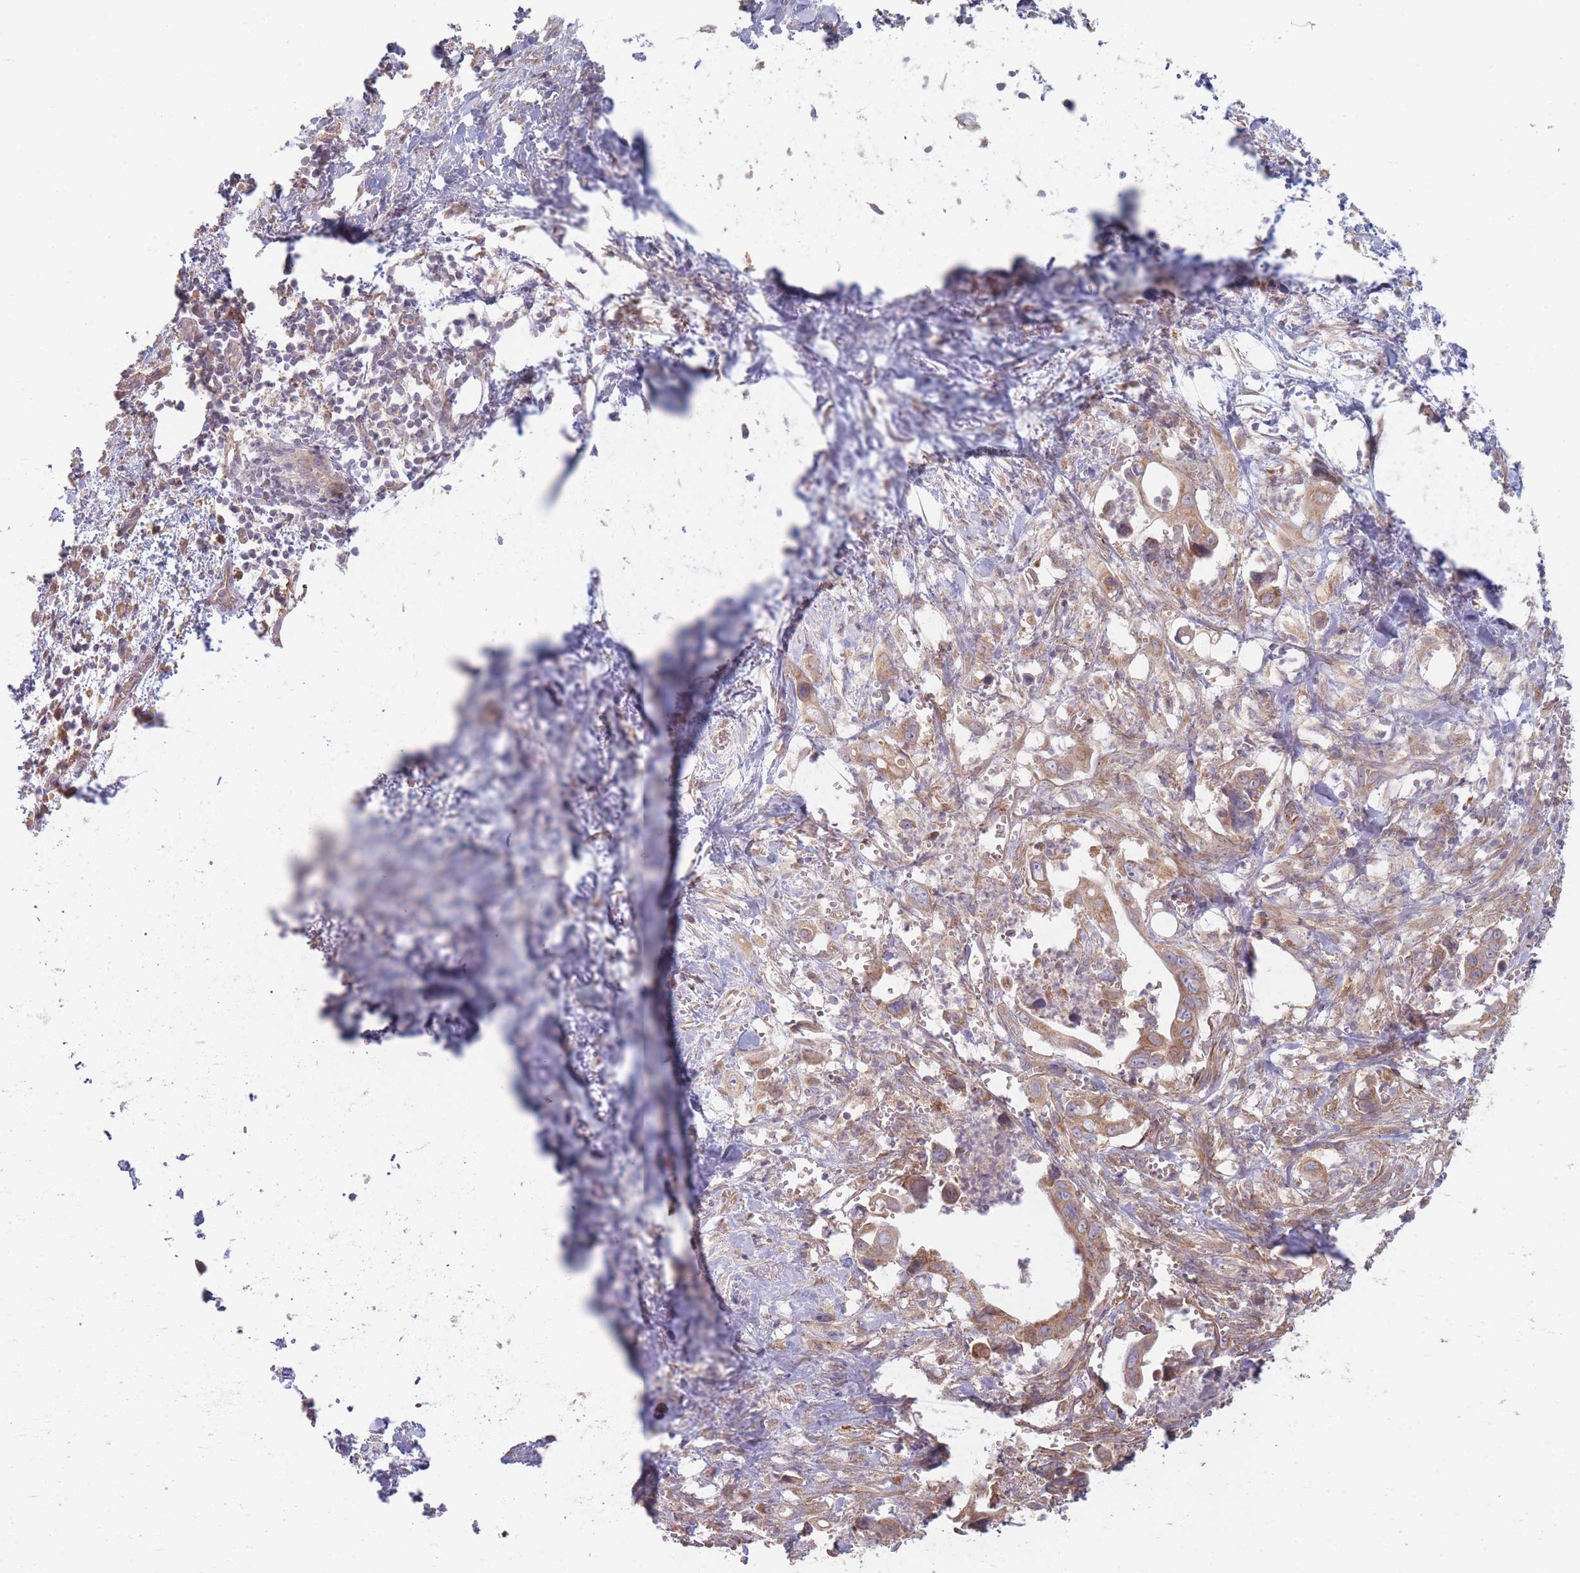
{"staining": {"intensity": "moderate", "quantity": ">75%", "location": "cytoplasmic/membranous"}, "tissue": "pancreatic cancer", "cell_type": "Tumor cells", "image_type": "cancer", "snomed": [{"axis": "morphology", "description": "Adenocarcinoma, NOS"}, {"axis": "topography", "description": "Pancreas"}], "caption": "Immunohistochemical staining of human adenocarcinoma (pancreatic) displays medium levels of moderate cytoplasmic/membranous protein staining in approximately >75% of tumor cells.", "gene": "MRPS6", "patient": {"sex": "male", "age": 61}}